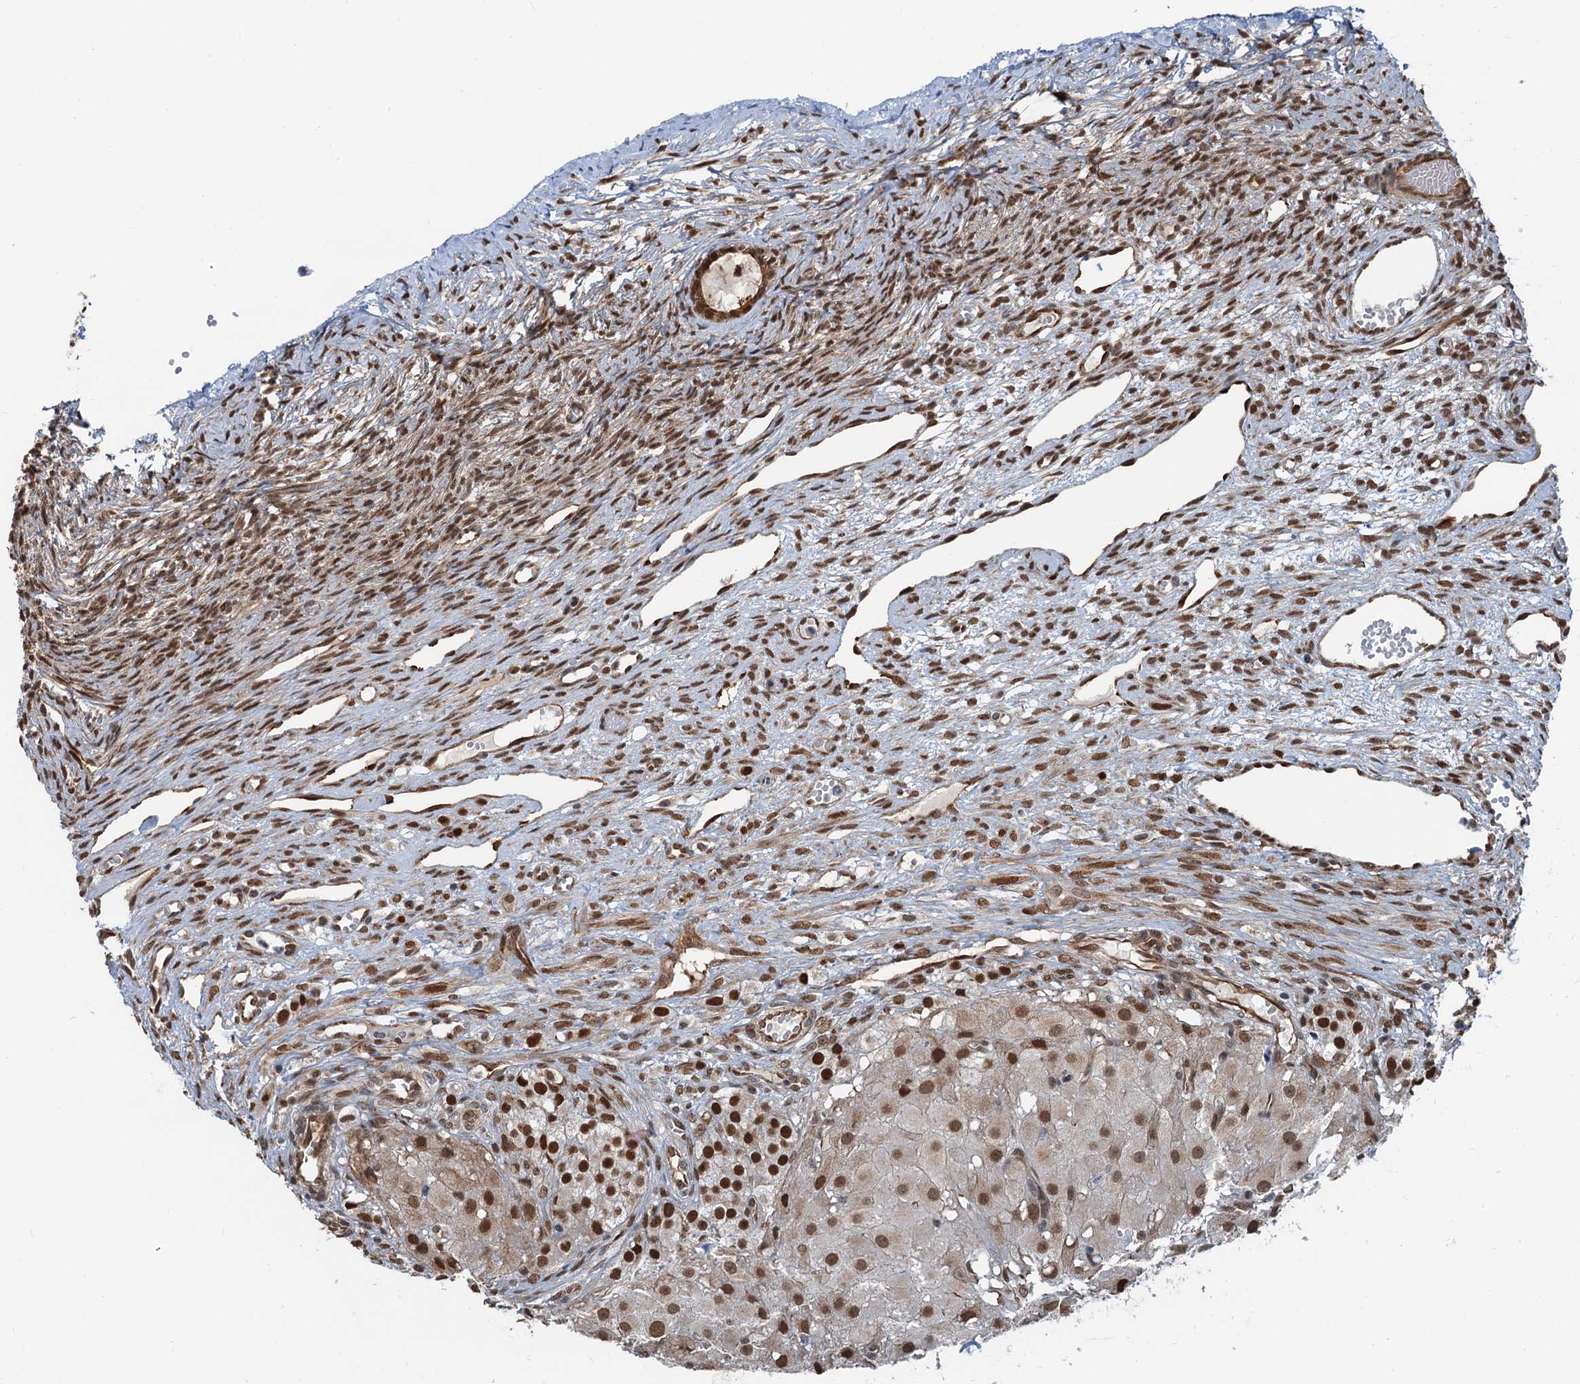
{"staining": {"intensity": "moderate", "quantity": ">75%", "location": "cytoplasmic/membranous,nuclear"}, "tissue": "ovary", "cell_type": "Follicle cells", "image_type": "normal", "snomed": [{"axis": "morphology", "description": "Normal tissue, NOS"}, {"axis": "topography", "description": "Ovary"}], "caption": "IHC of benign ovary exhibits medium levels of moderate cytoplasmic/membranous,nuclear expression in about >75% of follicle cells.", "gene": "CFDP1", "patient": {"sex": "female", "age": 51}}